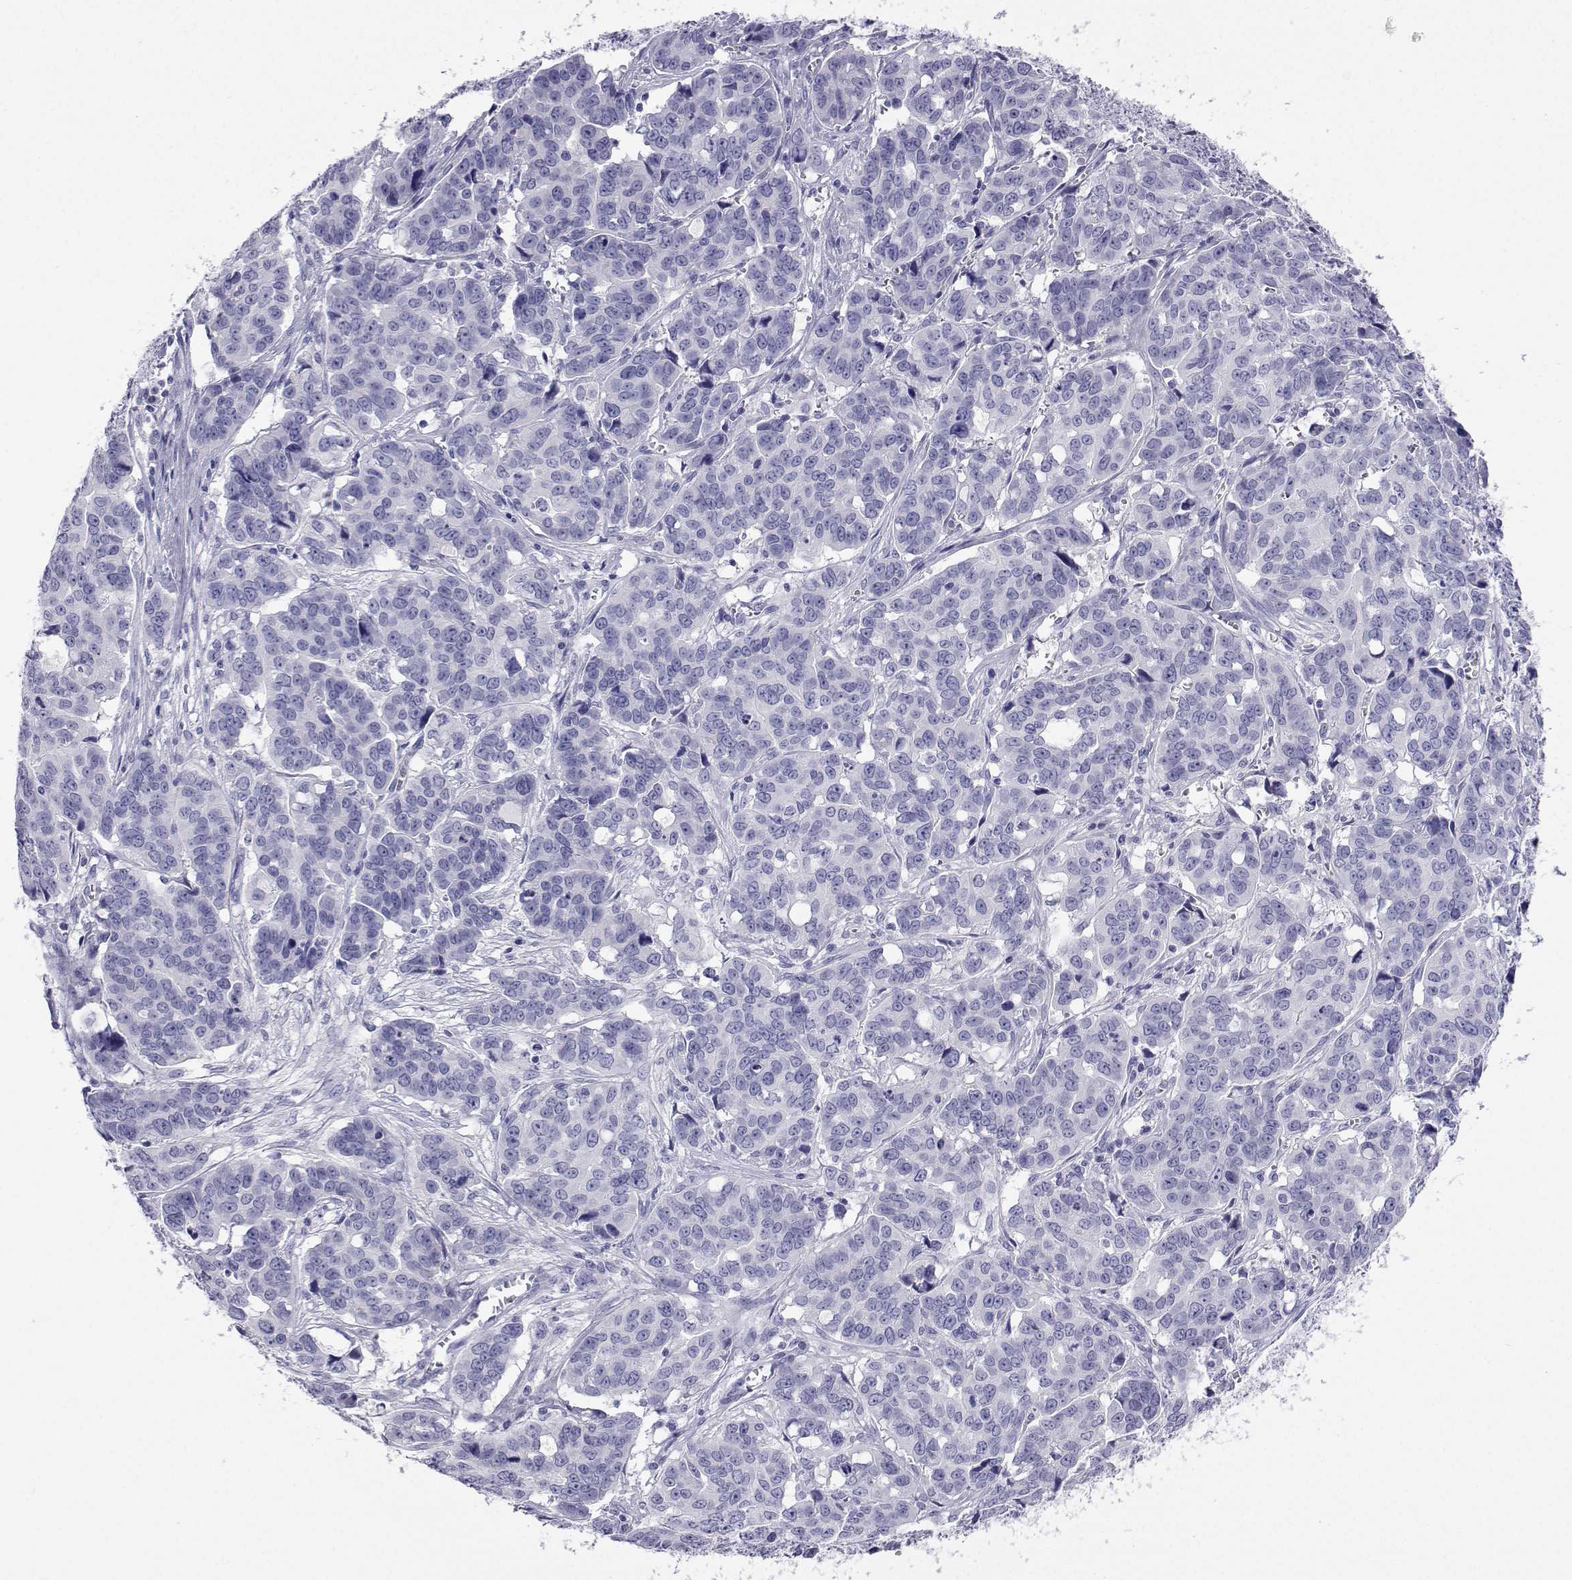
{"staining": {"intensity": "negative", "quantity": "none", "location": "none"}, "tissue": "ovarian cancer", "cell_type": "Tumor cells", "image_type": "cancer", "snomed": [{"axis": "morphology", "description": "Carcinoma, endometroid"}, {"axis": "topography", "description": "Ovary"}], "caption": "A photomicrograph of human ovarian cancer is negative for staining in tumor cells.", "gene": "PLIN4", "patient": {"sex": "female", "age": 78}}